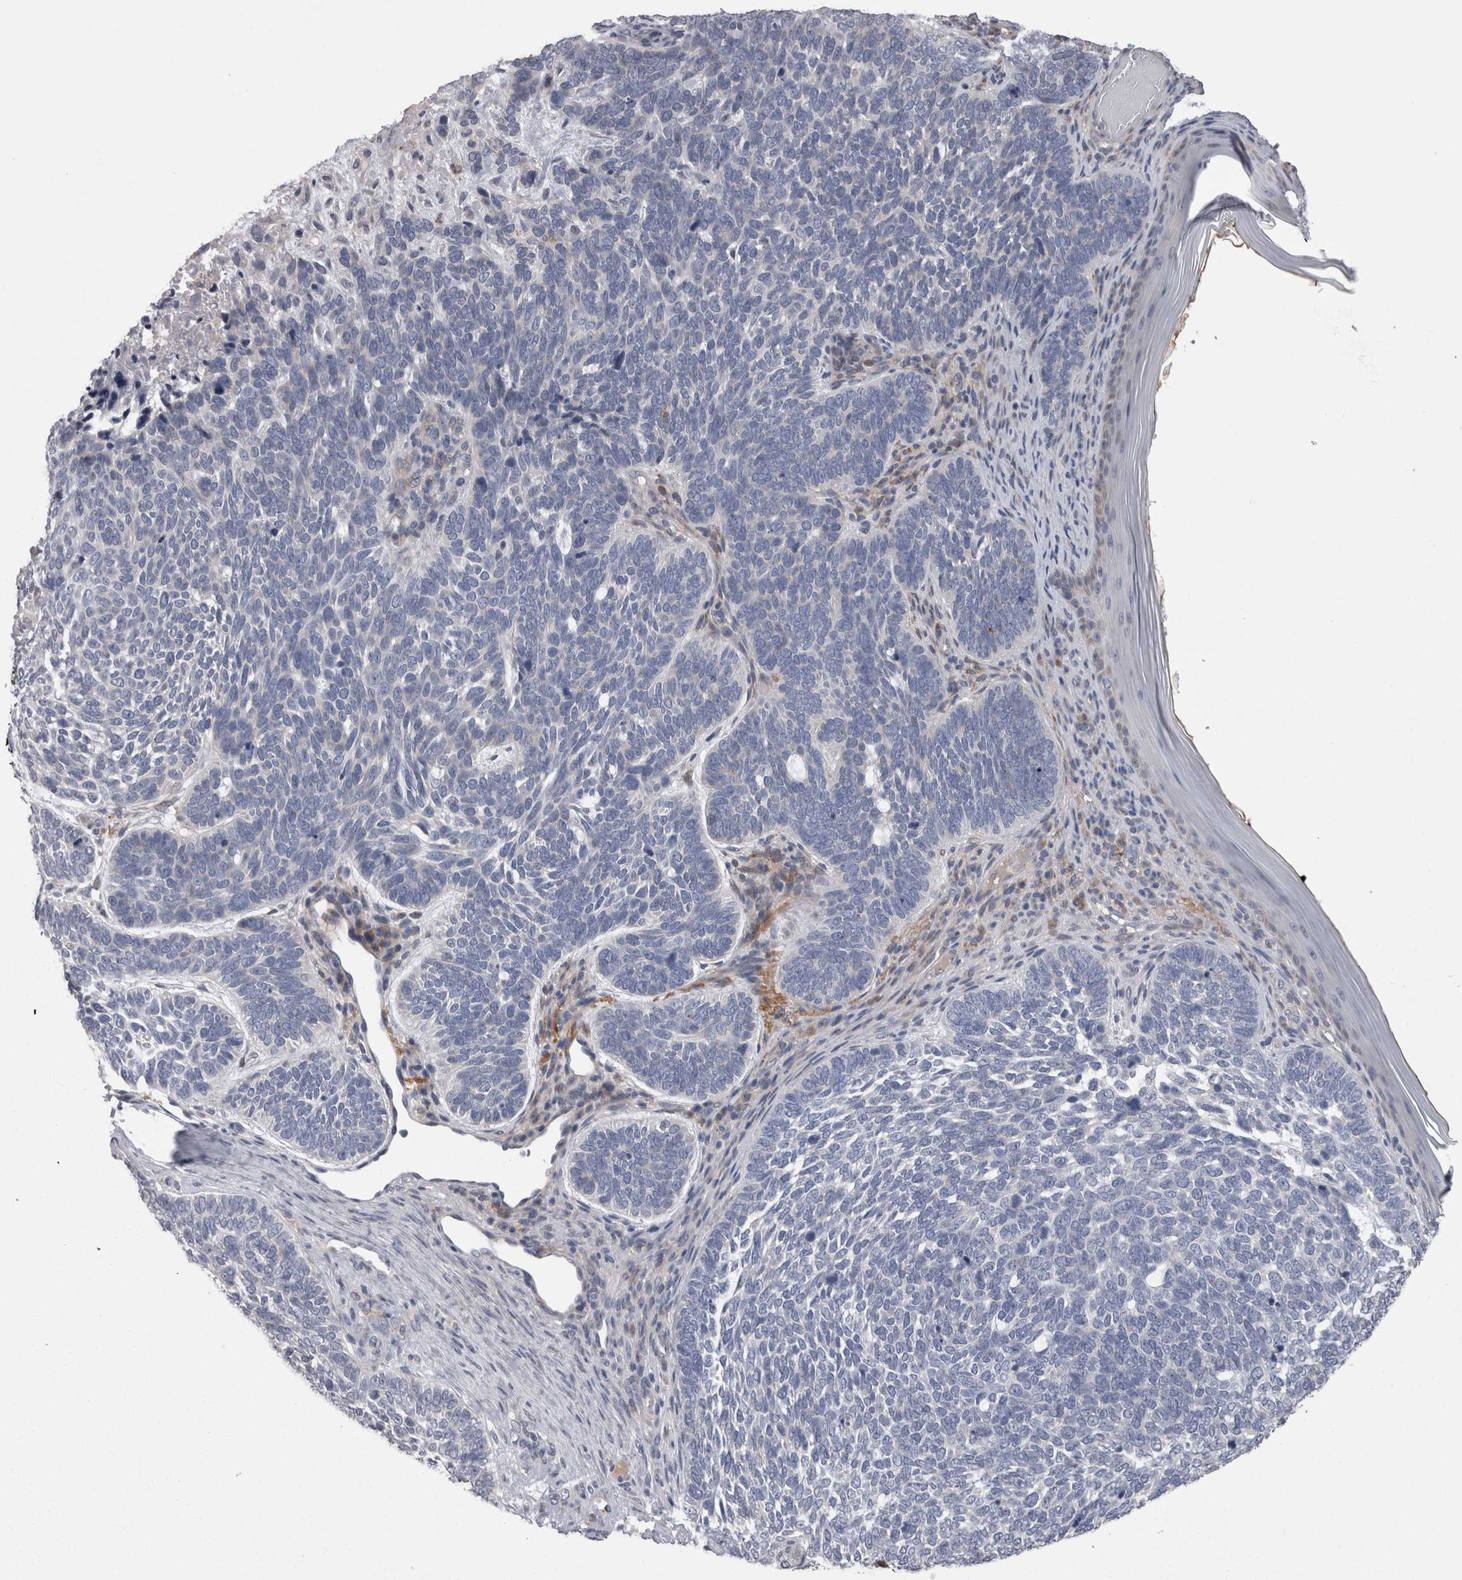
{"staining": {"intensity": "negative", "quantity": "none", "location": "none"}, "tissue": "skin cancer", "cell_type": "Tumor cells", "image_type": "cancer", "snomed": [{"axis": "morphology", "description": "Basal cell carcinoma"}, {"axis": "topography", "description": "Skin"}], "caption": "IHC micrograph of neoplastic tissue: skin basal cell carcinoma stained with DAB demonstrates no significant protein staining in tumor cells. (Brightfield microscopy of DAB (3,3'-diaminobenzidine) immunohistochemistry (IHC) at high magnification).", "gene": "STC1", "patient": {"sex": "female", "age": 85}}